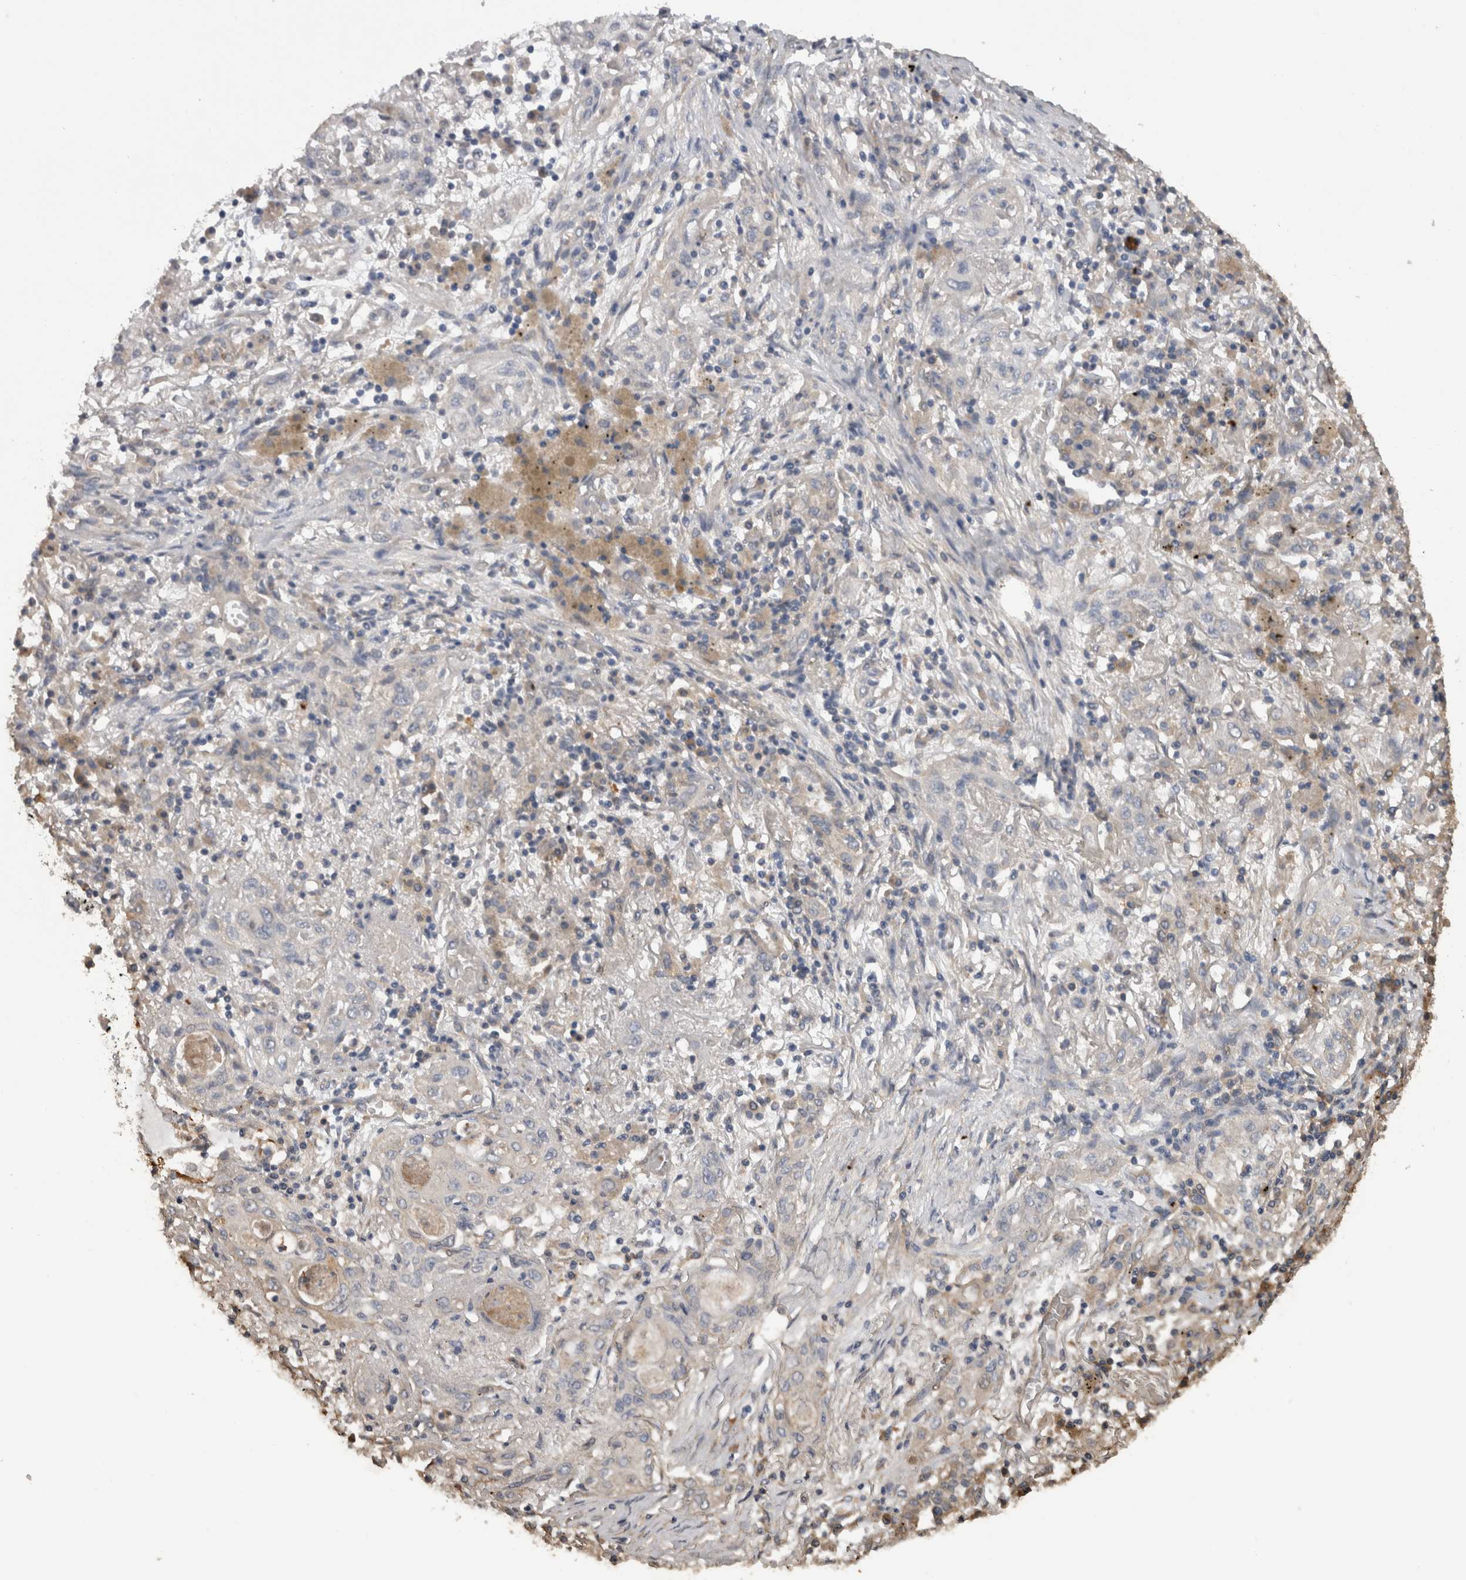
{"staining": {"intensity": "negative", "quantity": "none", "location": "none"}, "tissue": "lung cancer", "cell_type": "Tumor cells", "image_type": "cancer", "snomed": [{"axis": "morphology", "description": "Squamous cell carcinoma, NOS"}, {"axis": "topography", "description": "Lung"}], "caption": "Immunohistochemical staining of human lung cancer (squamous cell carcinoma) exhibits no significant positivity in tumor cells. Nuclei are stained in blue.", "gene": "TMED7", "patient": {"sex": "female", "age": 47}}